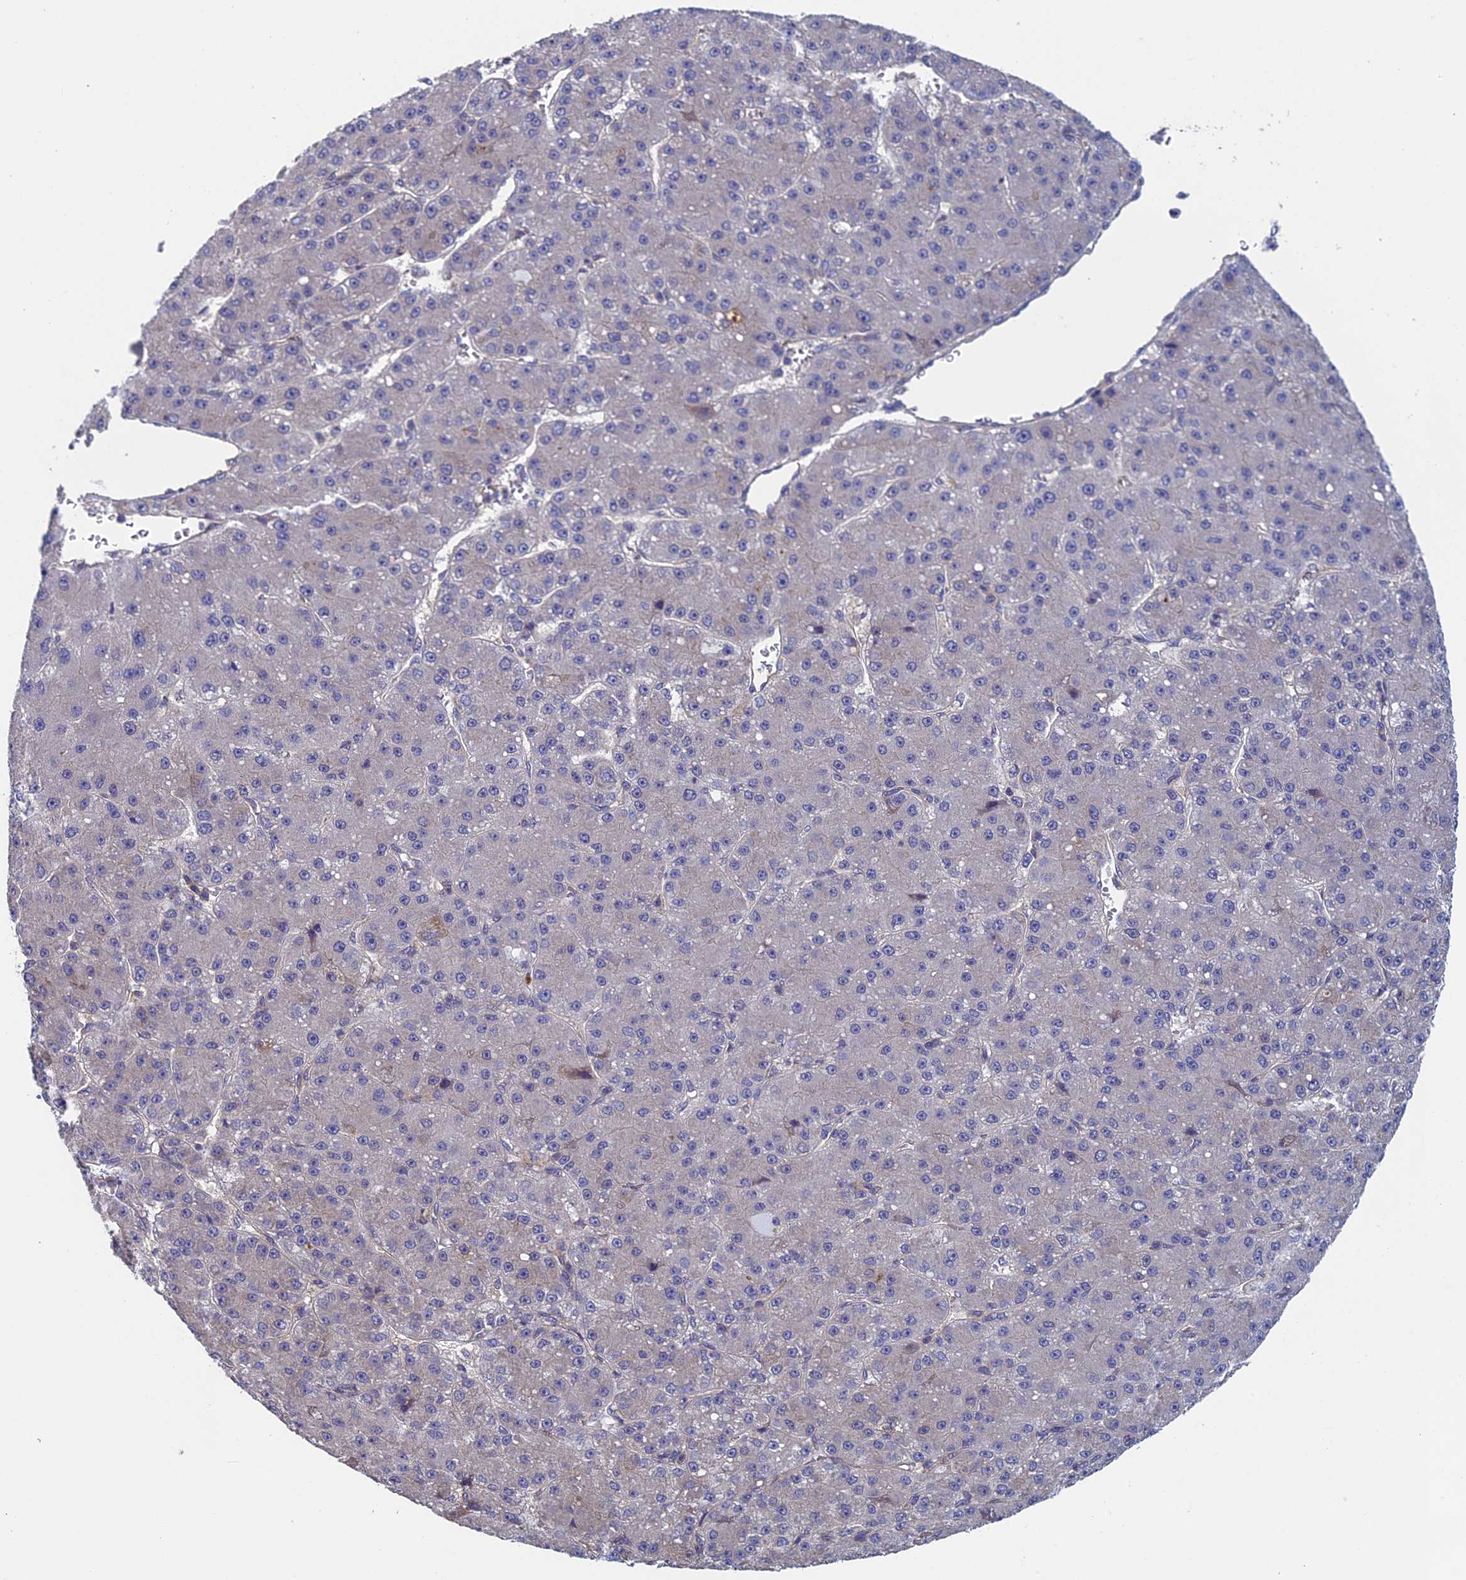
{"staining": {"intensity": "negative", "quantity": "none", "location": "none"}, "tissue": "liver cancer", "cell_type": "Tumor cells", "image_type": "cancer", "snomed": [{"axis": "morphology", "description": "Carcinoma, Hepatocellular, NOS"}, {"axis": "topography", "description": "Liver"}], "caption": "Photomicrograph shows no protein positivity in tumor cells of liver hepatocellular carcinoma tissue. Nuclei are stained in blue.", "gene": "LCMT1", "patient": {"sex": "male", "age": 67}}